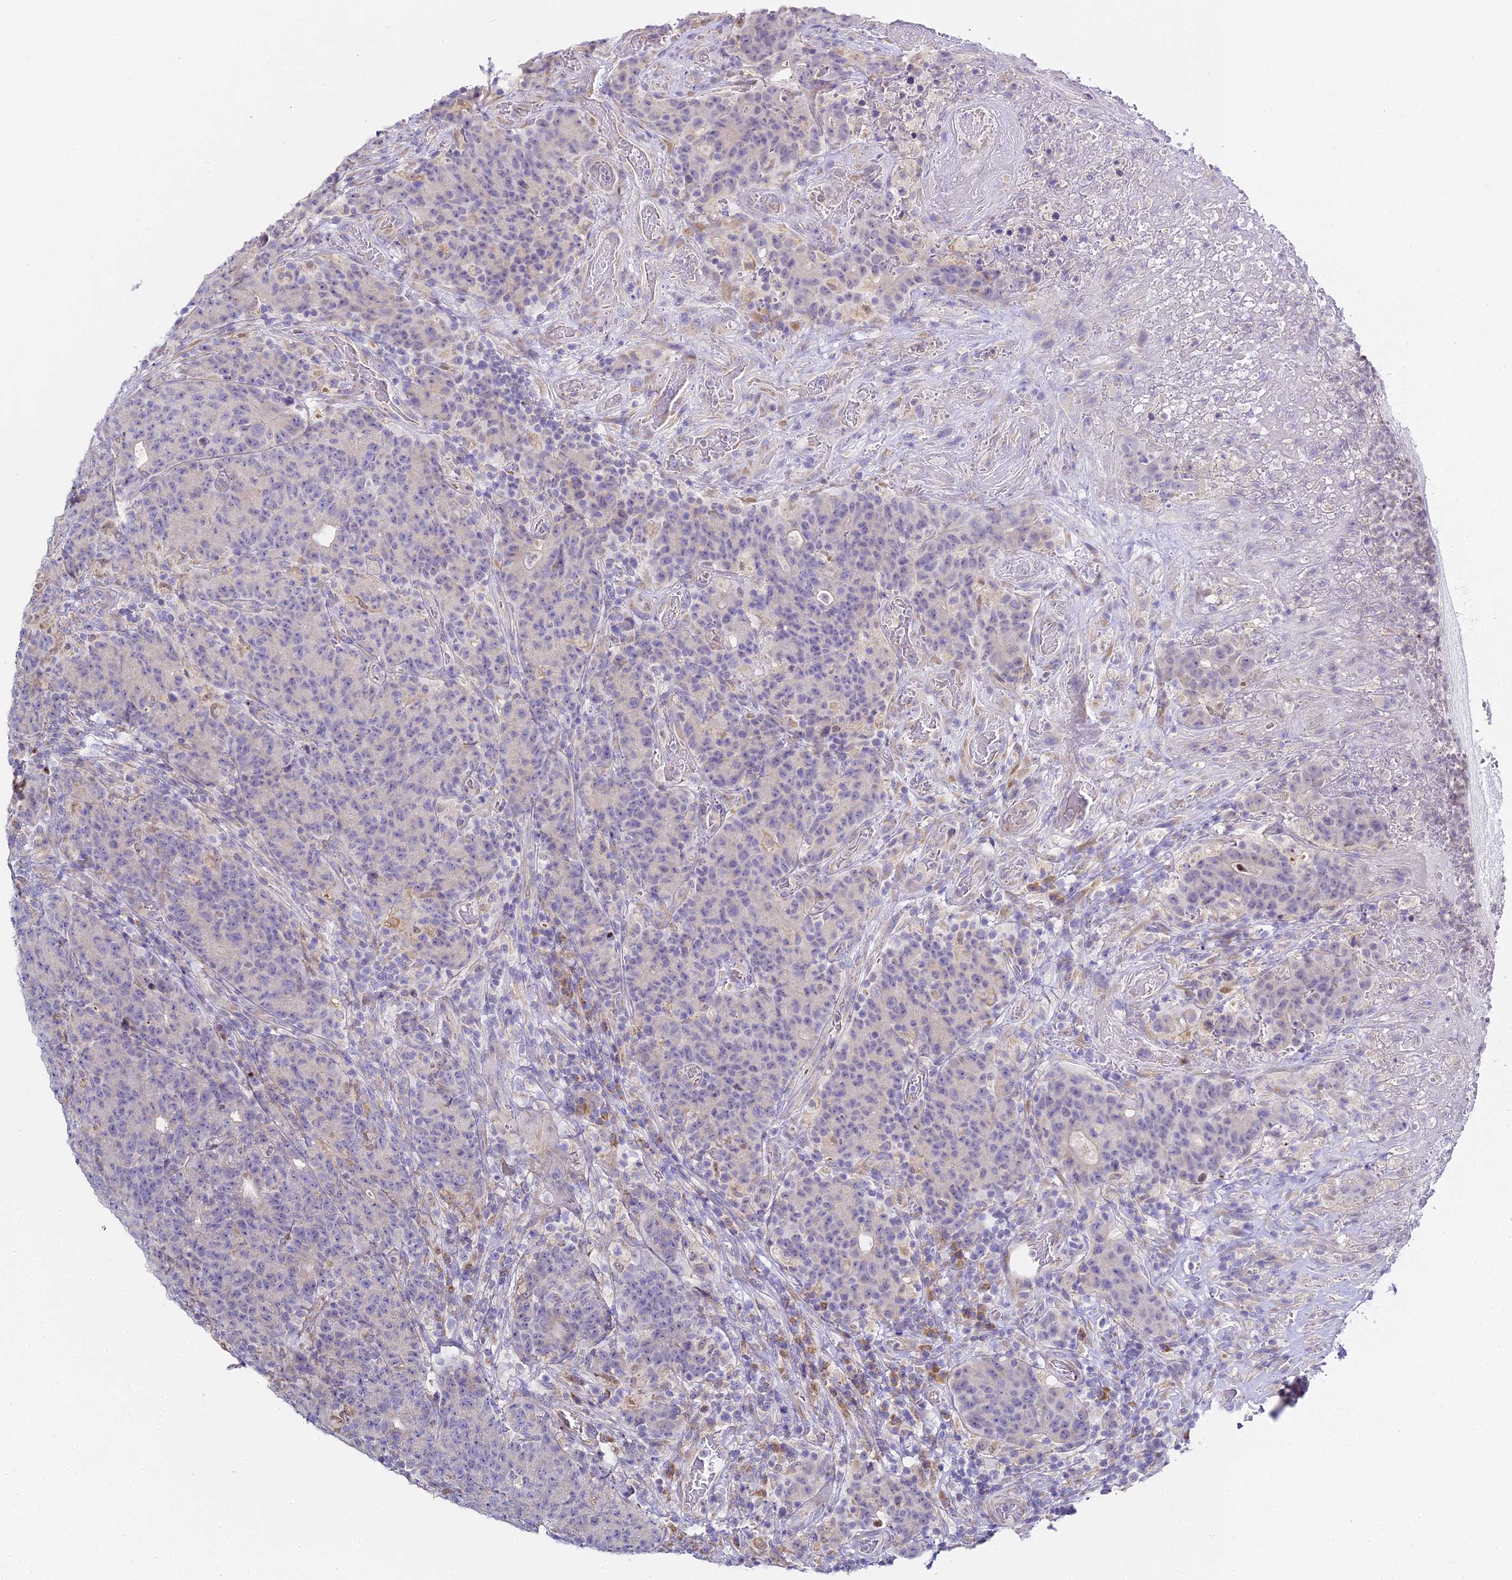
{"staining": {"intensity": "negative", "quantity": "none", "location": "none"}, "tissue": "colorectal cancer", "cell_type": "Tumor cells", "image_type": "cancer", "snomed": [{"axis": "morphology", "description": "Adenocarcinoma, NOS"}, {"axis": "topography", "description": "Colon"}], "caption": "The micrograph displays no significant staining in tumor cells of adenocarcinoma (colorectal). Brightfield microscopy of IHC stained with DAB (3,3'-diaminobenzidine) (brown) and hematoxylin (blue), captured at high magnification.", "gene": "SERP1", "patient": {"sex": "female", "age": 75}}